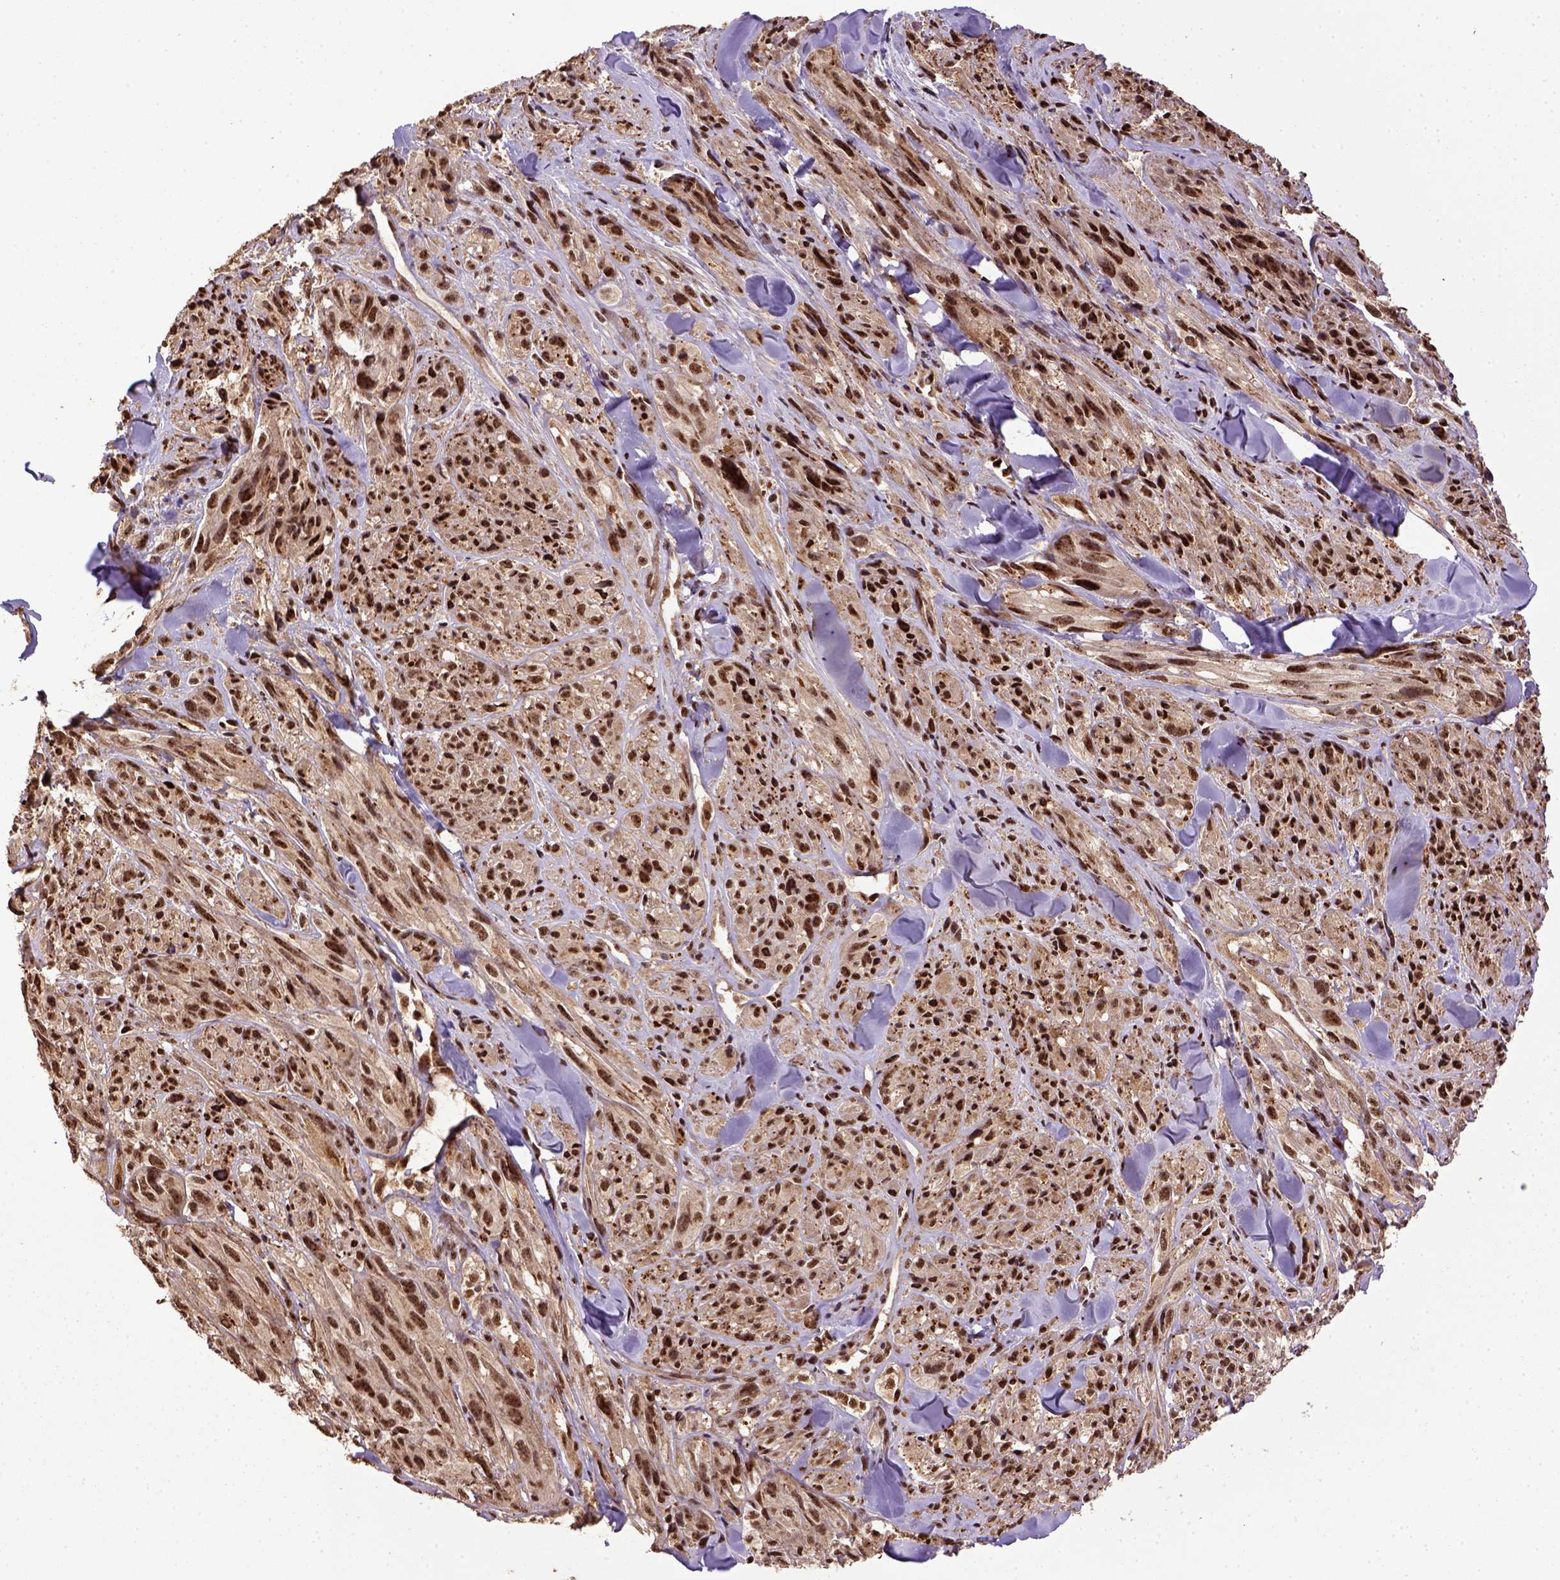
{"staining": {"intensity": "strong", "quantity": ">75%", "location": "nuclear"}, "tissue": "melanoma", "cell_type": "Tumor cells", "image_type": "cancer", "snomed": [{"axis": "morphology", "description": "Malignant melanoma, NOS"}, {"axis": "topography", "description": "Skin"}], "caption": "Human melanoma stained with a protein marker demonstrates strong staining in tumor cells.", "gene": "PPIG", "patient": {"sex": "male", "age": 67}}